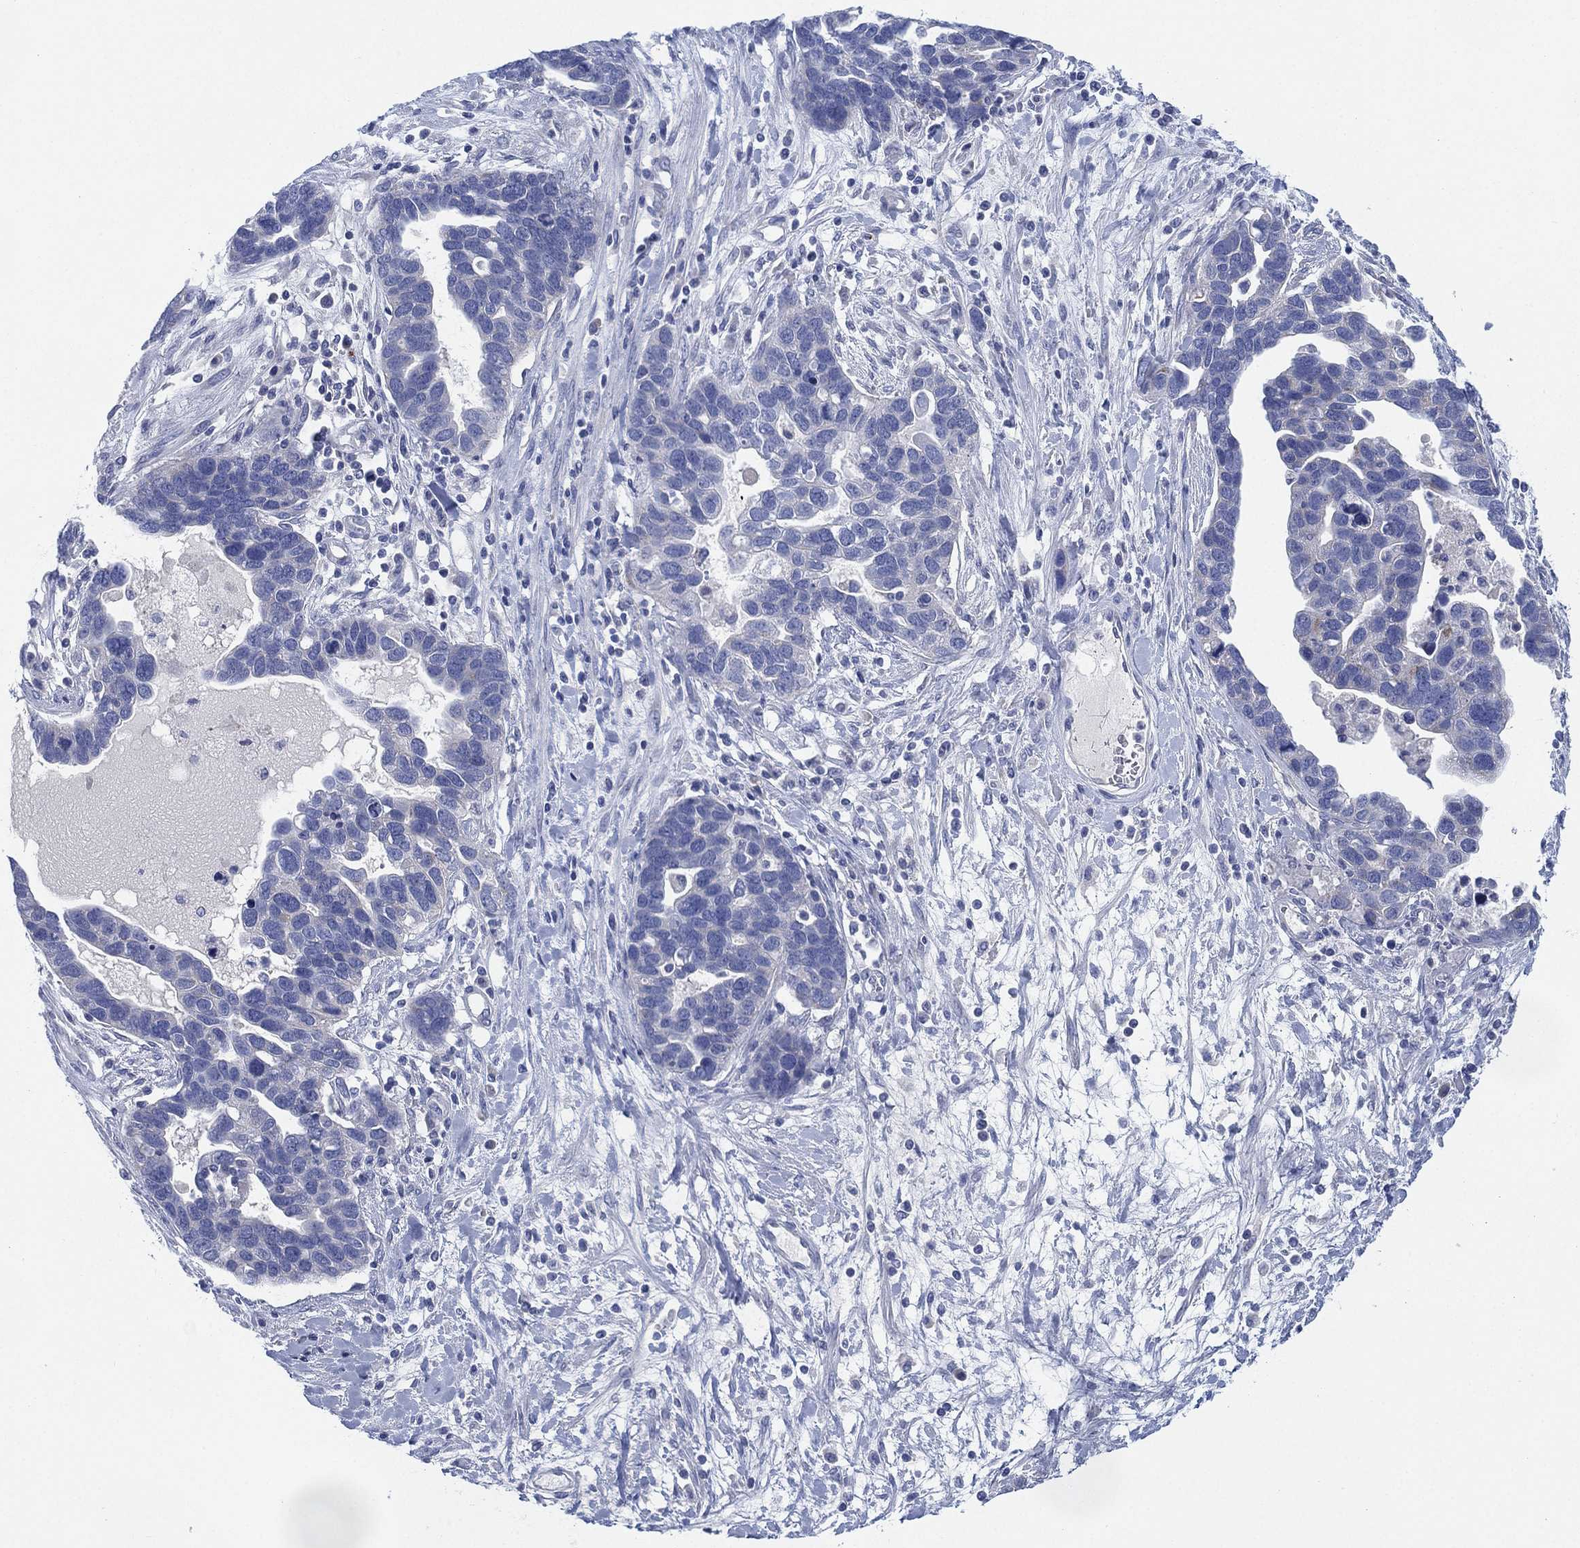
{"staining": {"intensity": "negative", "quantity": "none", "location": "none"}, "tissue": "ovarian cancer", "cell_type": "Tumor cells", "image_type": "cancer", "snomed": [{"axis": "morphology", "description": "Cystadenocarcinoma, serous, NOS"}, {"axis": "topography", "description": "Ovary"}], "caption": "Immunohistochemistry (IHC) image of neoplastic tissue: human ovarian cancer stained with DAB reveals no significant protein staining in tumor cells.", "gene": "ADAD2", "patient": {"sex": "female", "age": 54}}